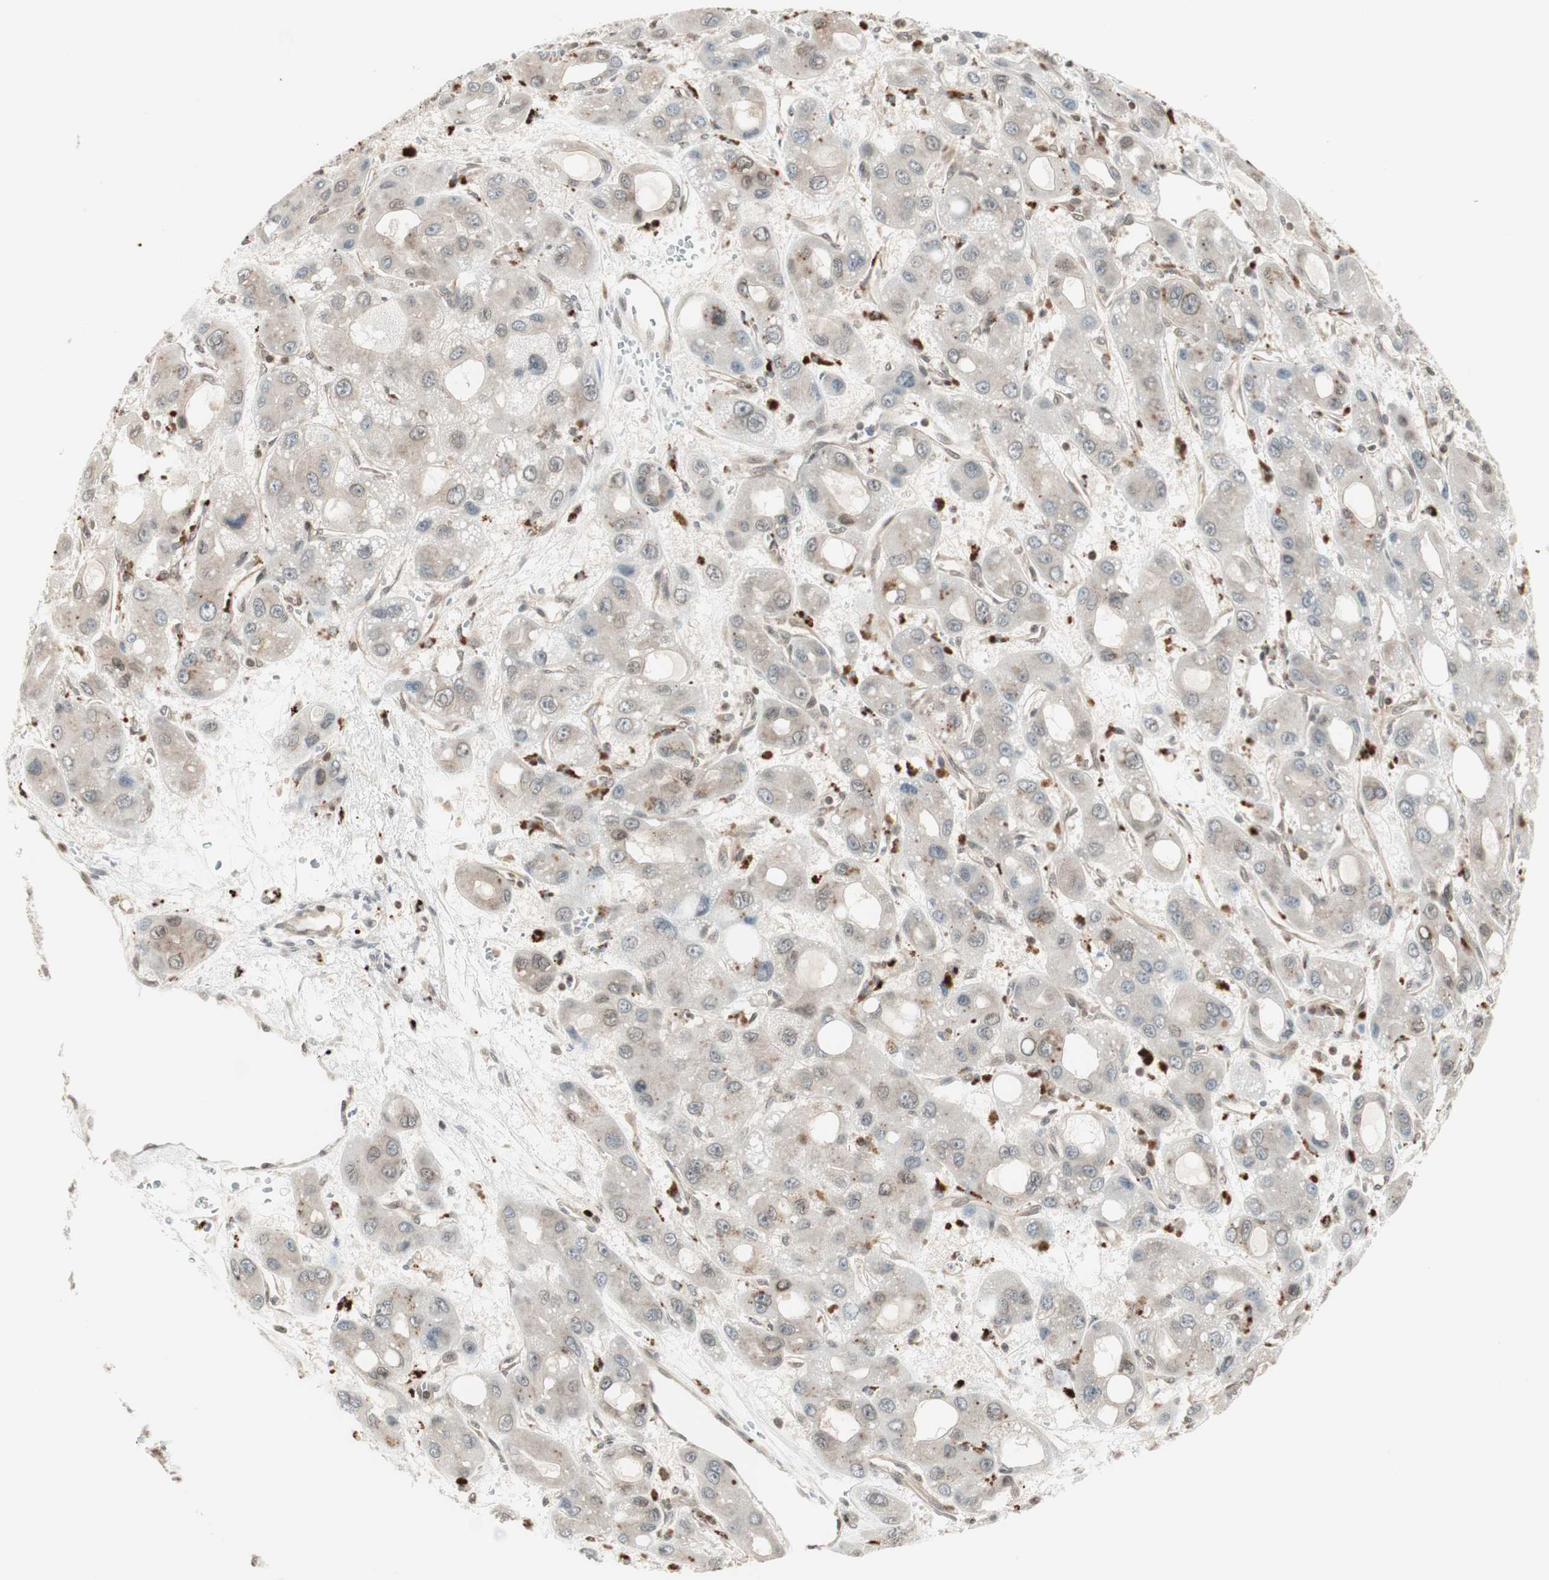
{"staining": {"intensity": "weak", "quantity": "<25%", "location": "cytoplasmic/membranous"}, "tissue": "liver cancer", "cell_type": "Tumor cells", "image_type": "cancer", "snomed": [{"axis": "morphology", "description": "Carcinoma, Hepatocellular, NOS"}, {"axis": "topography", "description": "Liver"}], "caption": "The immunohistochemistry (IHC) histopathology image has no significant staining in tumor cells of liver hepatocellular carcinoma tissue.", "gene": "UBE2I", "patient": {"sex": "male", "age": 55}}